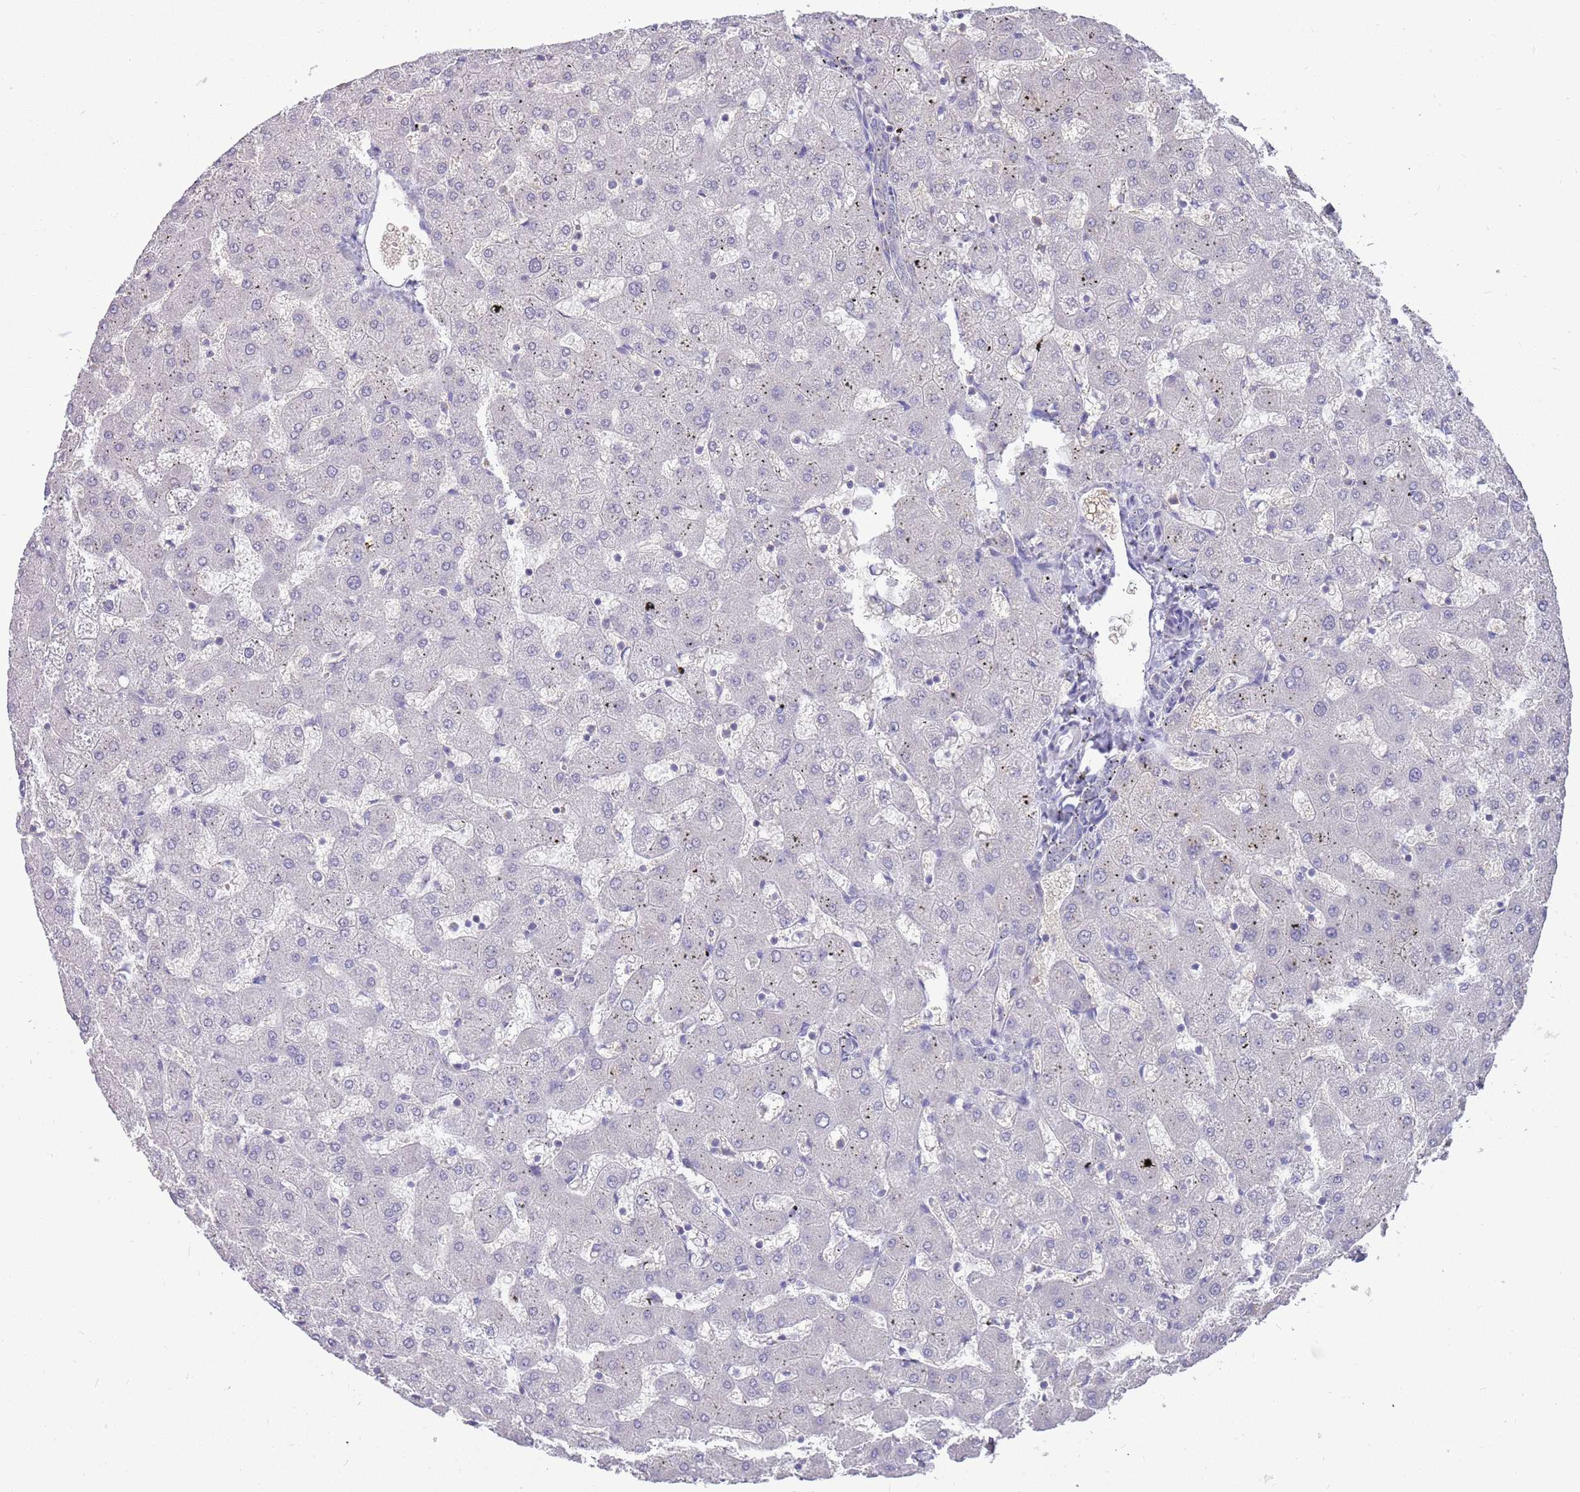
{"staining": {"intensity": "negative", "quantity": "none", "location": "none"}, "tissue": "liver", "cell_type": "Cholangiocytes", "image_type": "normal", "snomed": [{"axis": "morphology", "description": "Normal tissue, NOS"}, {"axis": "topography", "description": "Liver"}], "caption": "This photomicrograph is of normal liver stained with immunohistochemistry to label a protein in brown with the nuclei are counter-stained blue. There is no expression in cholangiocytes.", "gene": "AP5S1", "patient": {"sex": "female", "age": 63}}